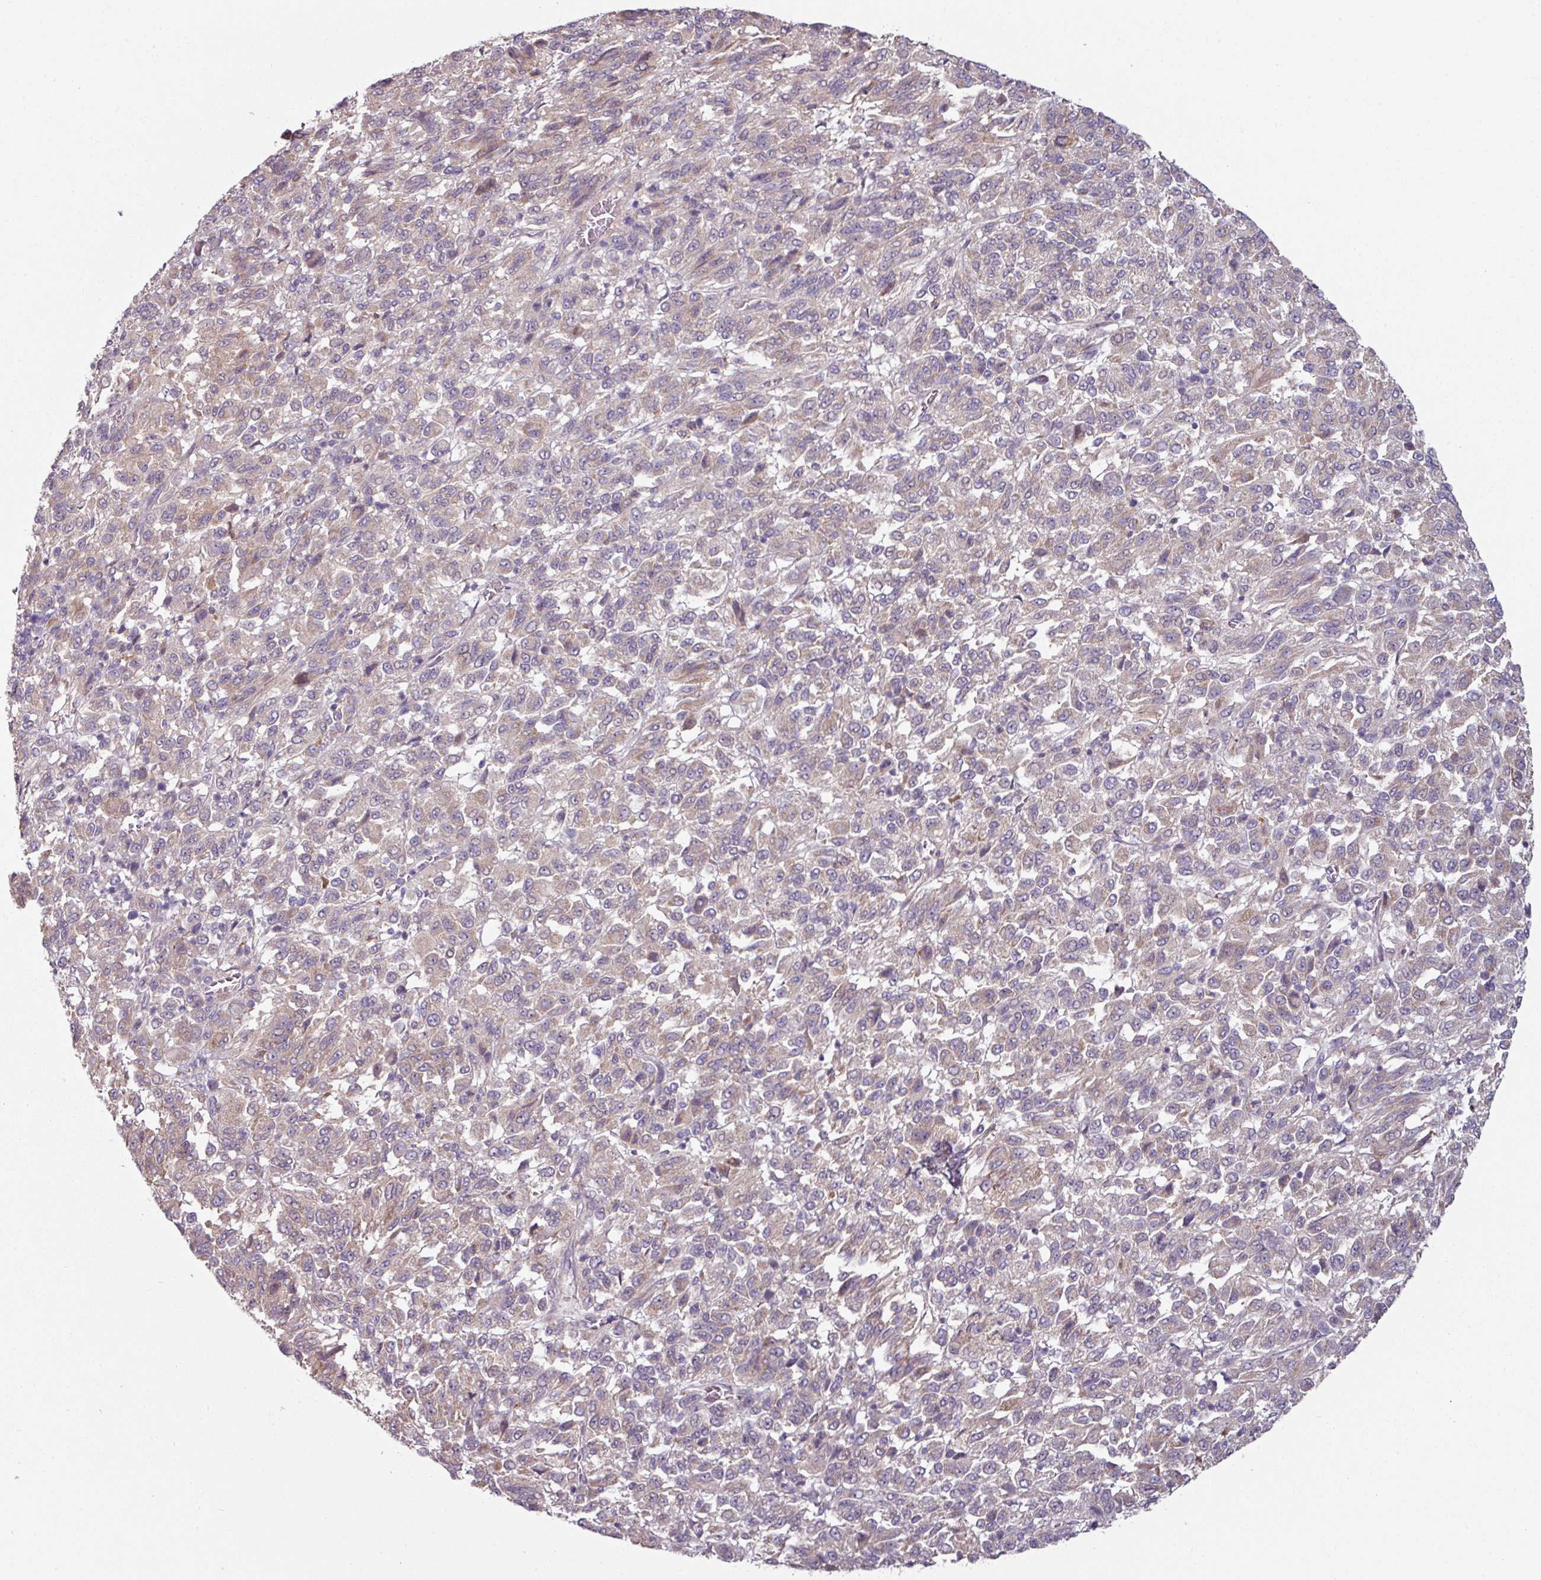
{"staining": {"intensity": "weak", "quantity": "25%-75%", "location": "cytoplasmic/membranous"}, "tissue": "melanoma", "cell_type": "Tumor cells", "image_type": "cancer", "snomed": [{"axis": "morphology", "description": "Malignant melanoma, Metastatic site"}, {"axis": "topography", "description": "Lung"}], "caption": "Immunohistochemical staining of melanoma demonstrates low levels of weak cytoplasmic/membranous protein staining in about 25%-75% of tumor cells.", "gene": "MTMR14", "patient": {"sex": "male", "age": 64}}